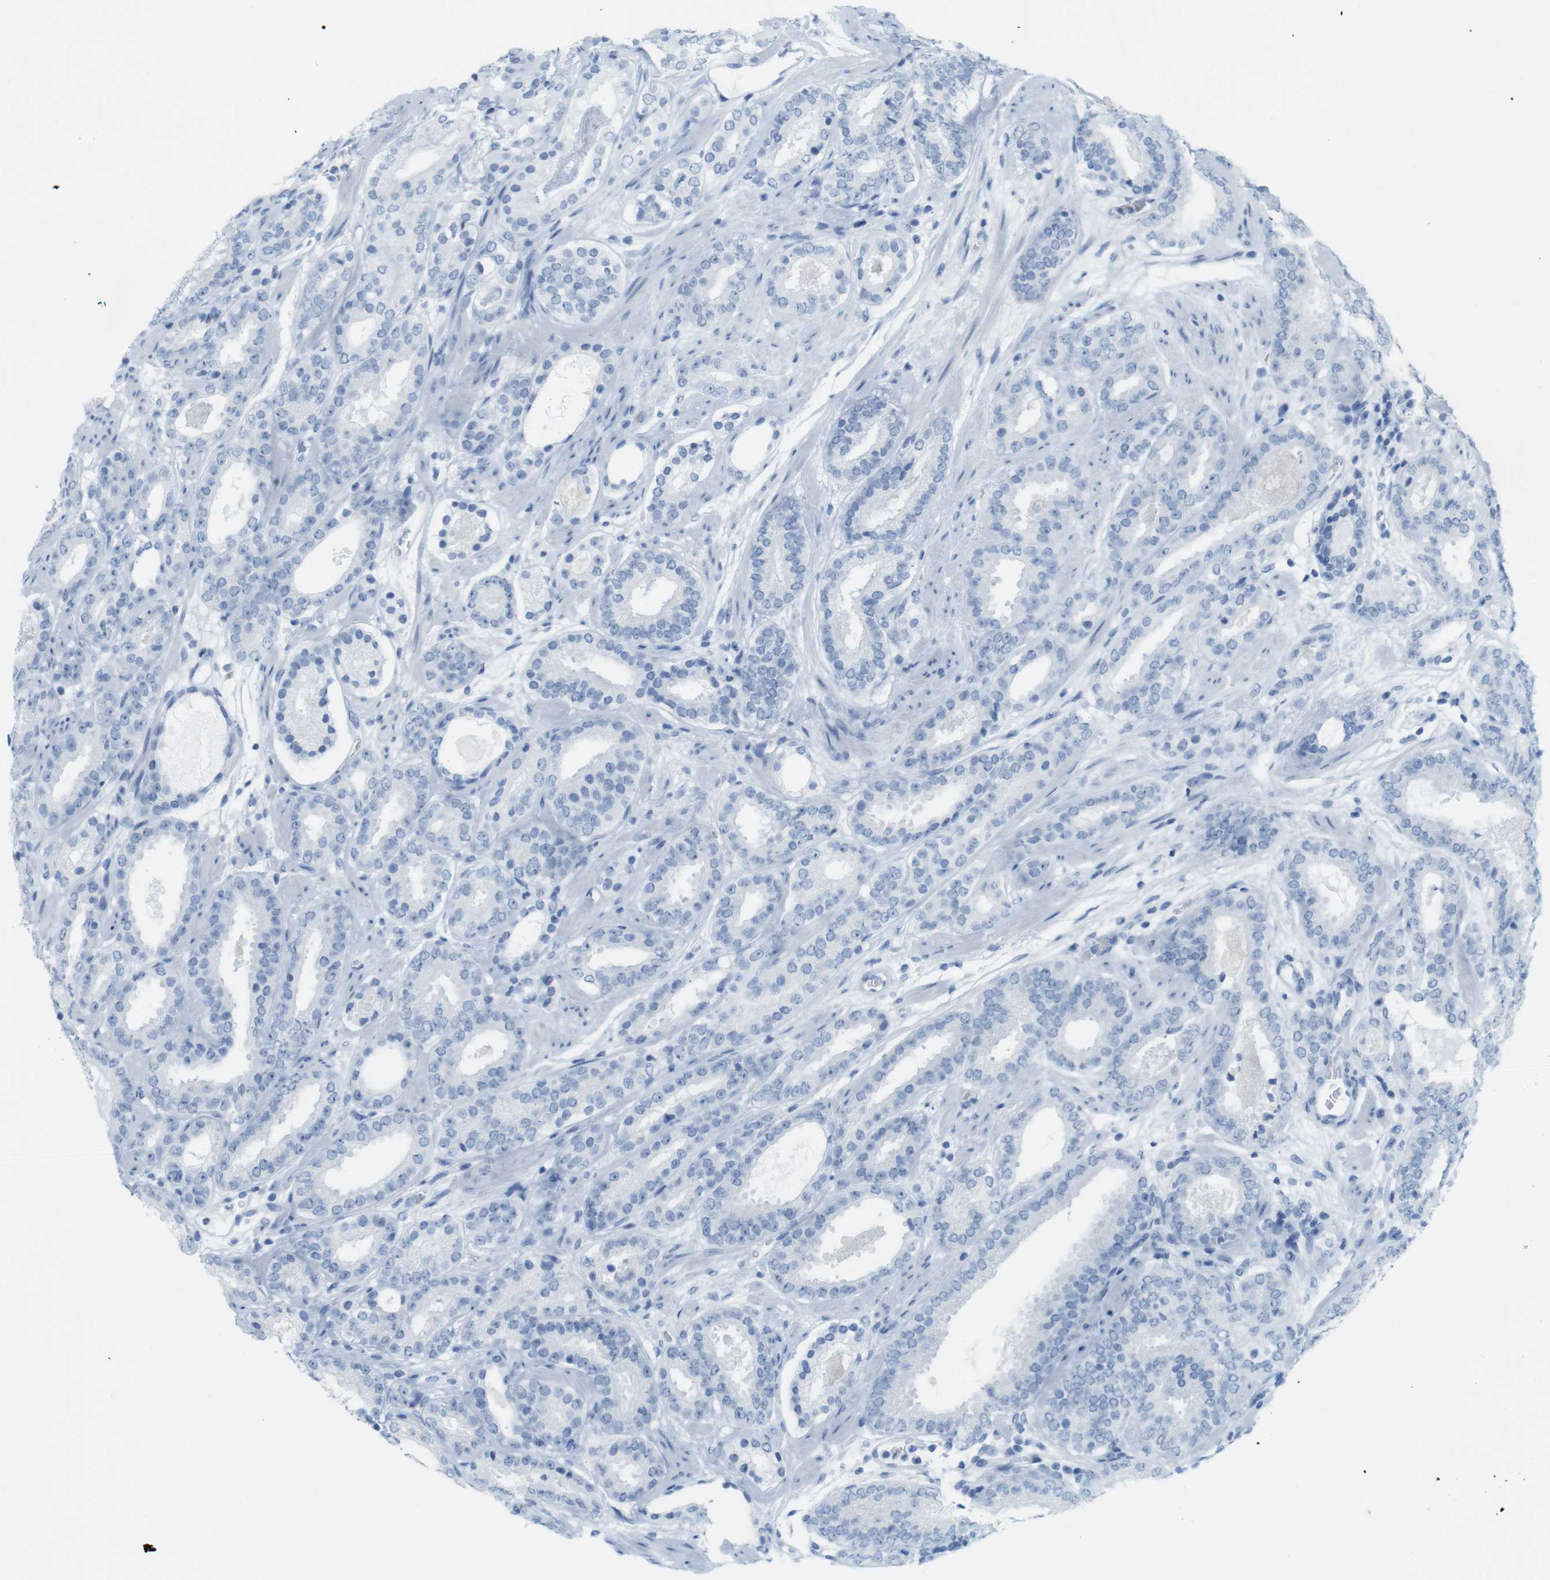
{"staining": {"intensity": "negative", "quantity": "none", "location": "none"}, "tissue": "prostate cancer", "cell_type": "Tumor cells", "image_type": "cancer", "snomed": [{"axis": "morphology", "description": "Adenocarcinoma, Low grade"}, {"axis": "topography", "description": "Prostate"}], "caption": "Immunohistochemistry (IHC) histopathology image of human prostate cancer (adenocarcinoma (low-grade)) stained for a protein (brown), which displays no expression in tumor cells.", "gene": "TNNT2", "patient": {"sex": "male", "age": 69}}